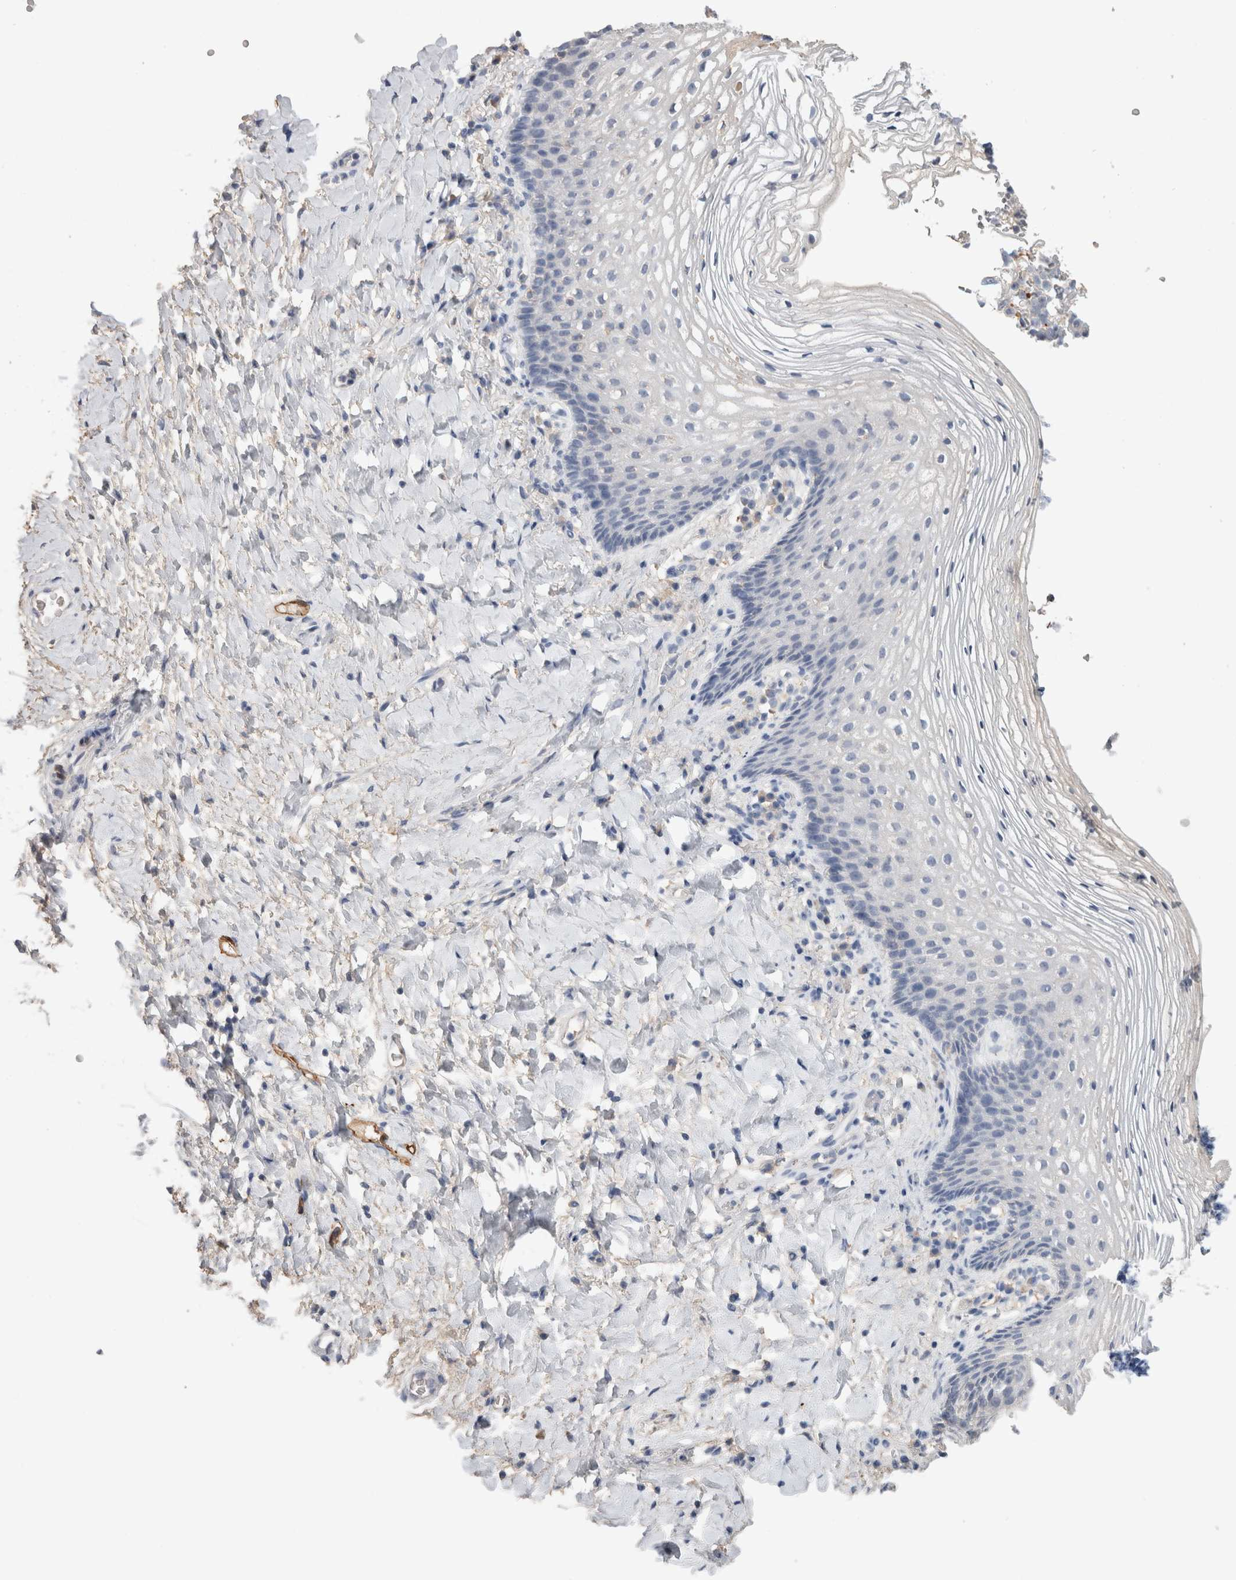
{"staining": {"intensity": "negative", "quantity": "none", "location": "none"}, "tissue": "vagina", "cell_type": "Squamous epithelial cells", "image_type": "normal", "snomed": [{"axis": "morphology", "description": "Normal tissue, NOS"}, {"axis": "topography", "description": "Vagina"}], "caption": "There is no significant positivity in squamous epithelial cells of vagina.", "gene": "FABP4", "patient": {"sex": "female", "age": 60}}